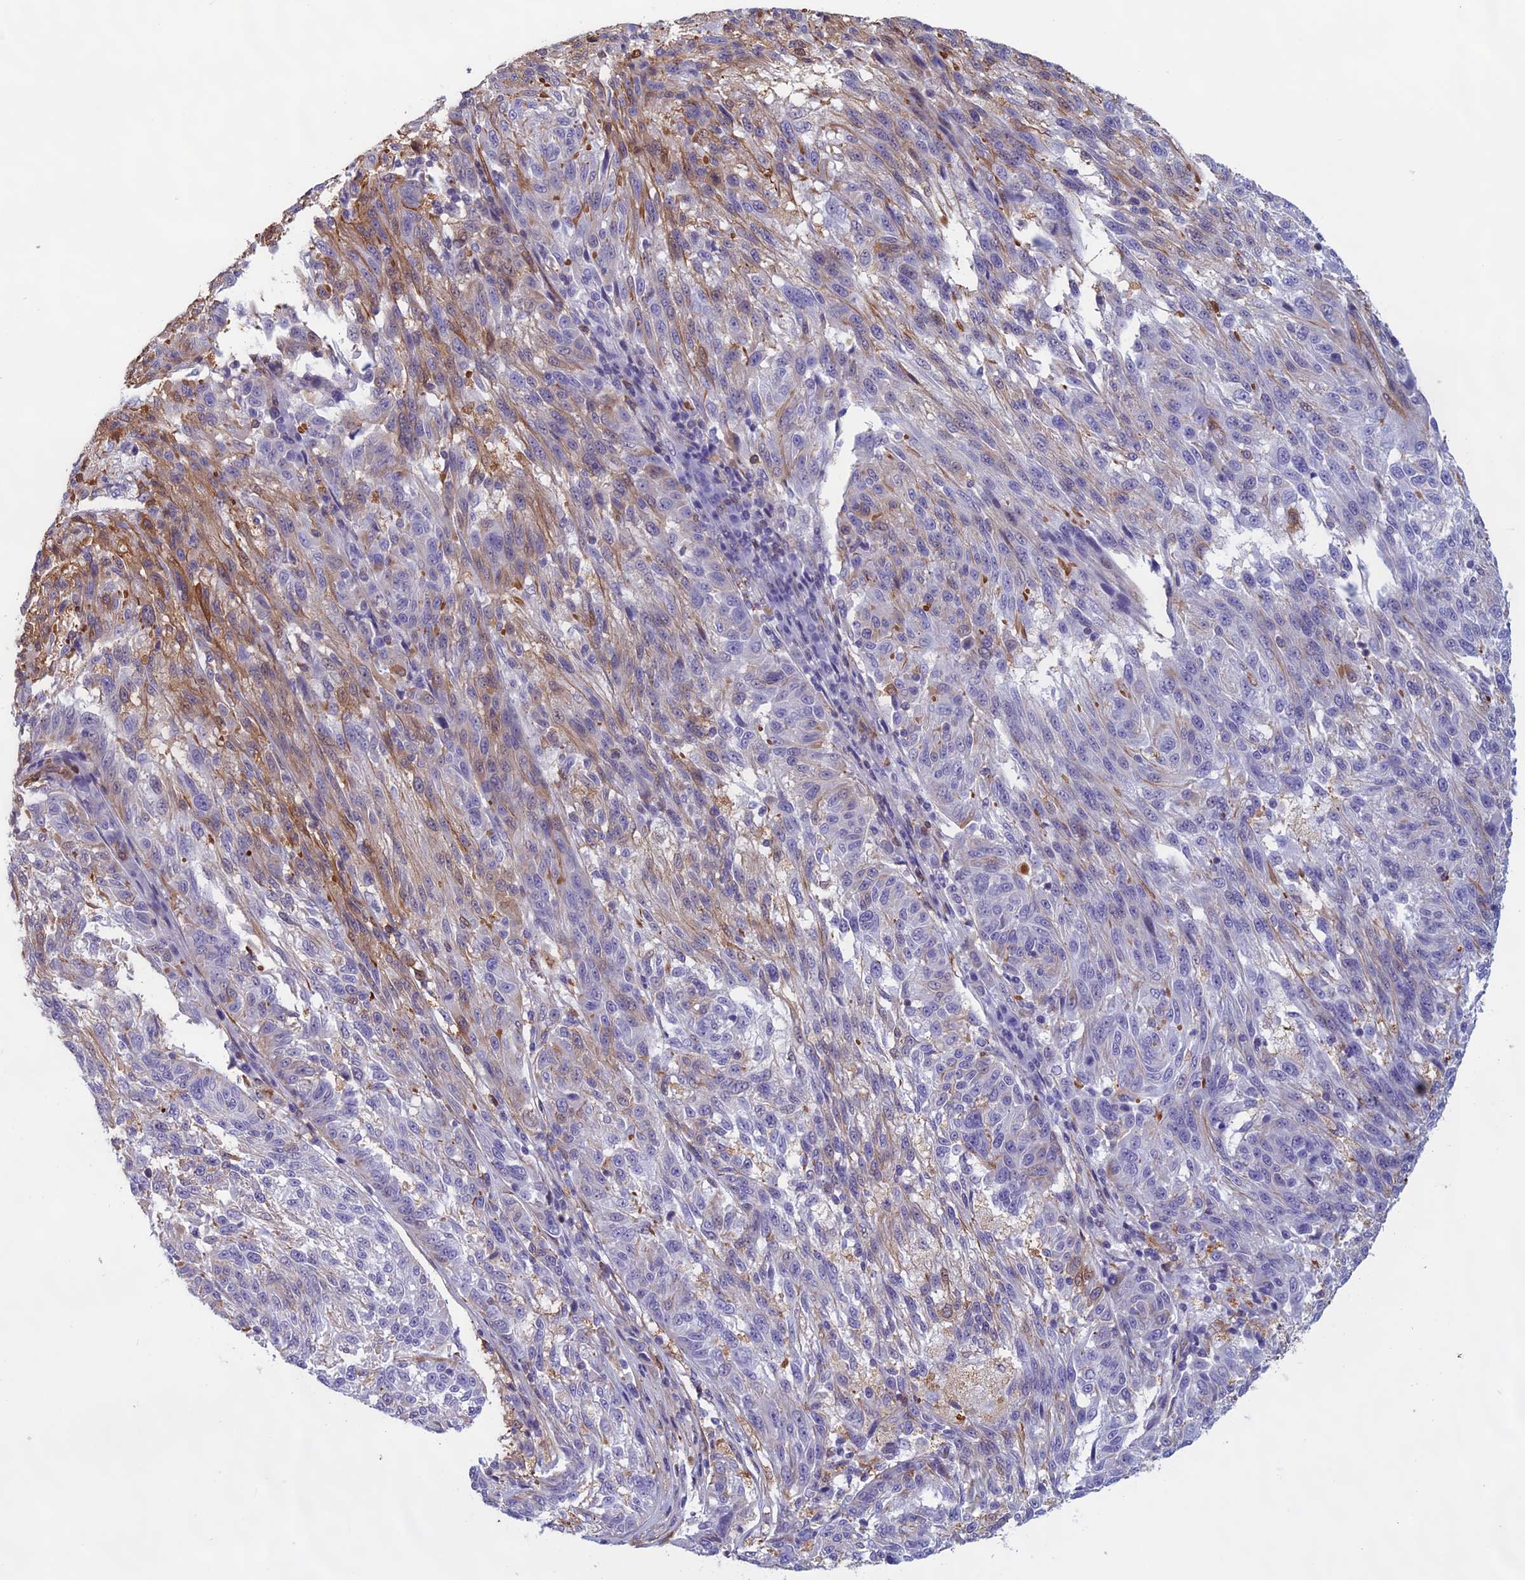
{"staining": {"intensity": "weak", "quantity": "25%-75%", "location": "cytoplasmic/membranous"}, "tissue": "melanoma", "cell_type": "Tumor cells", "image_type": "cancer", "snomed": [{"axis": "morphology", "description": "Malignant melanoma, NOS"}, {"axis": "topography", "description": "Skin"}], "caption": "Malignant melanoma was stained to show a protein in brown. There is low levels of weak cytoplasmic/membranous staining in about 25%-75% of tumor cells. The staining was performed using DAB to visualize the protein expression in brown, while the nuclei were stained in blue with hematoxylin (Magnification: 20x).", "gene": "ANGPTL2", "patient": {"sex": "male", "age": 53}}